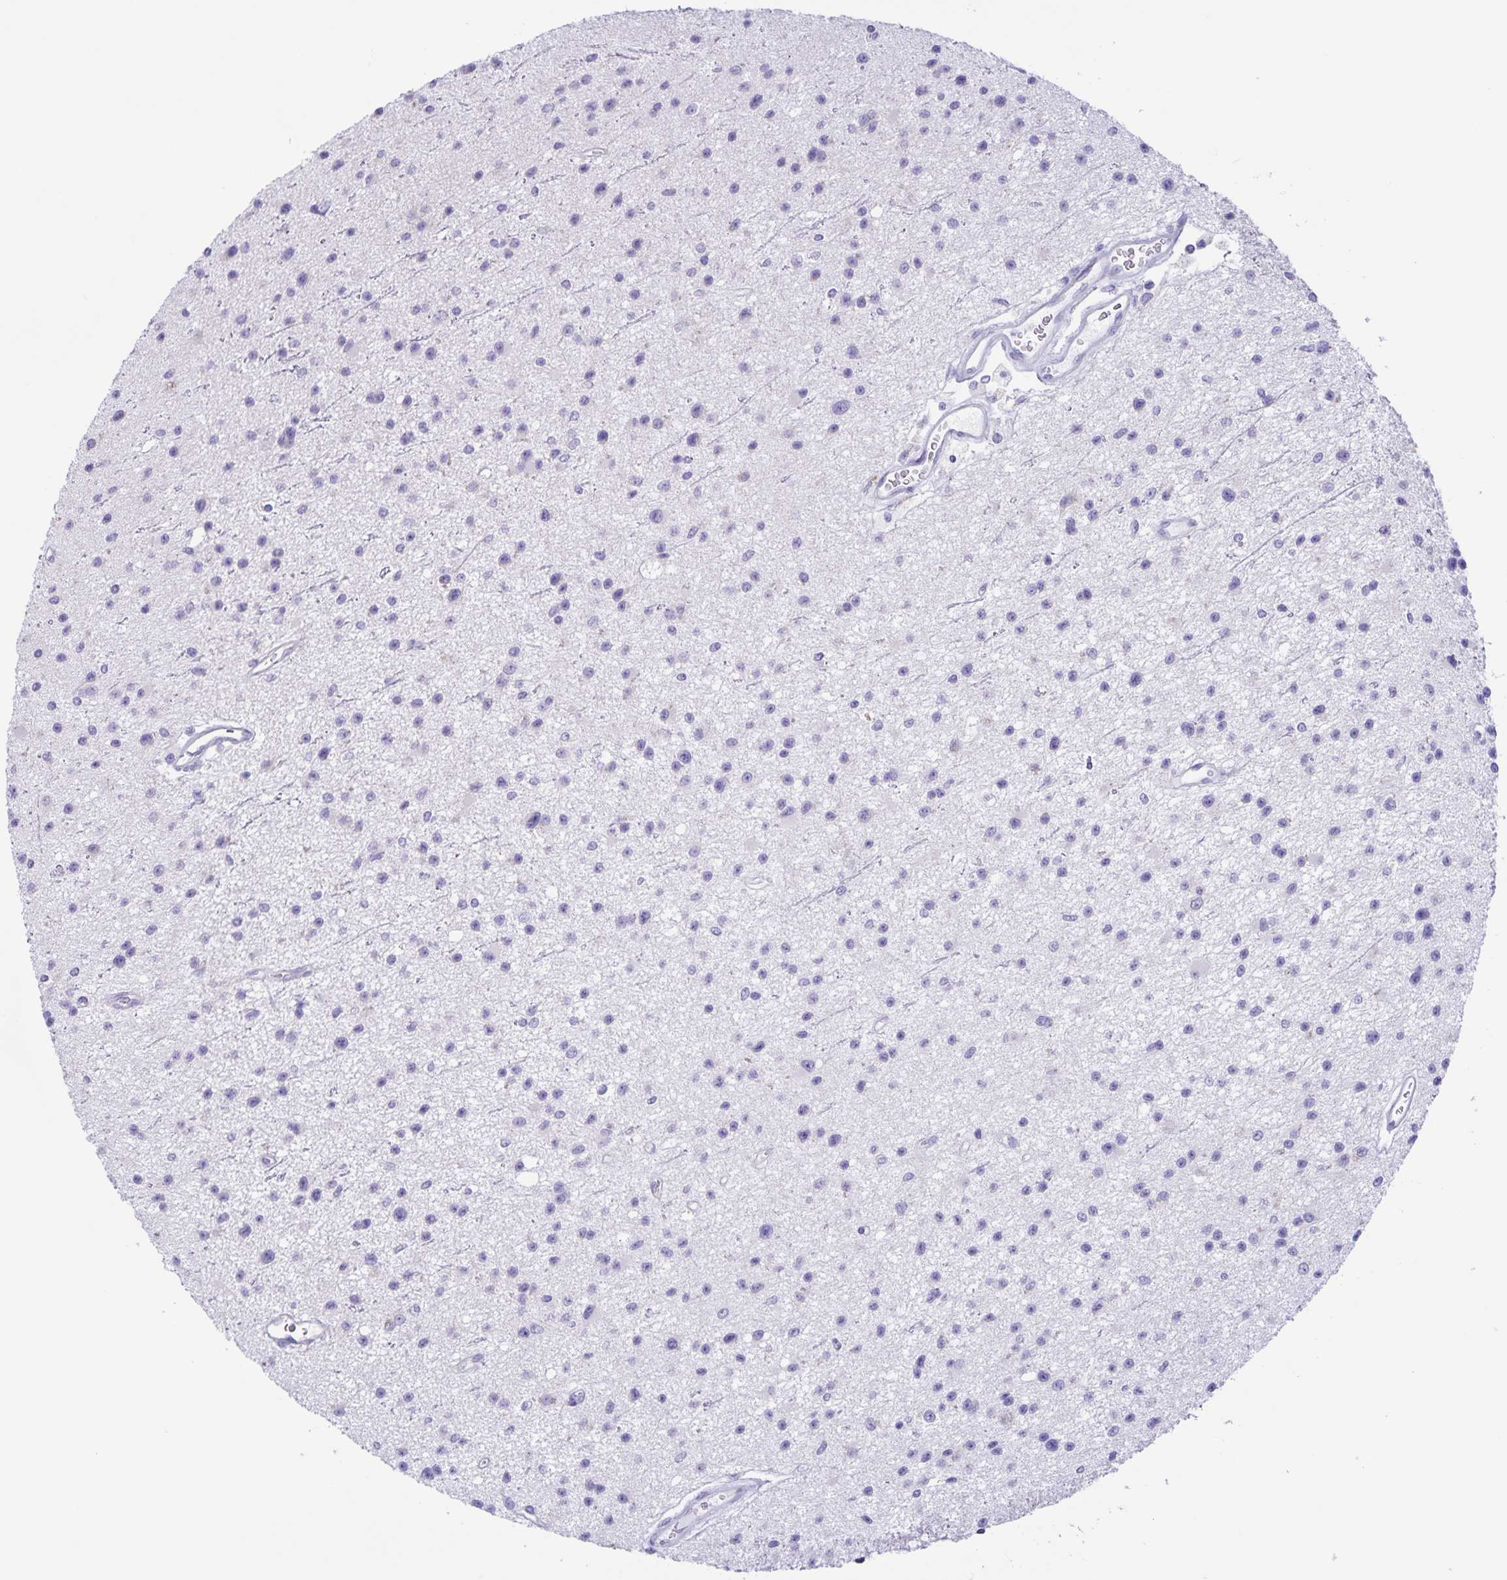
{"staining": {"intensity": "negative", "quantity": "none", "location": "none"}, "tissue": "glioma", "cell_type": "Tumor cells", "image_type": "cancer", "snomed": [{"axis": "morphology", "description": "Glioma, malignant, Low grade"}, {"axis": "topography", "description": "Brain"}], "caption": "Protein analysis of low-grade glioma (malignant) reveals no significant staining in tumor cells. The staining was performed using DAB to visualize the protein expression in brown, while the nuclei were stained in blue with hematoxylin (Magnification: 20x).", "gene": "CAPSL", "patient": {"sex": "male", "age": 43}}